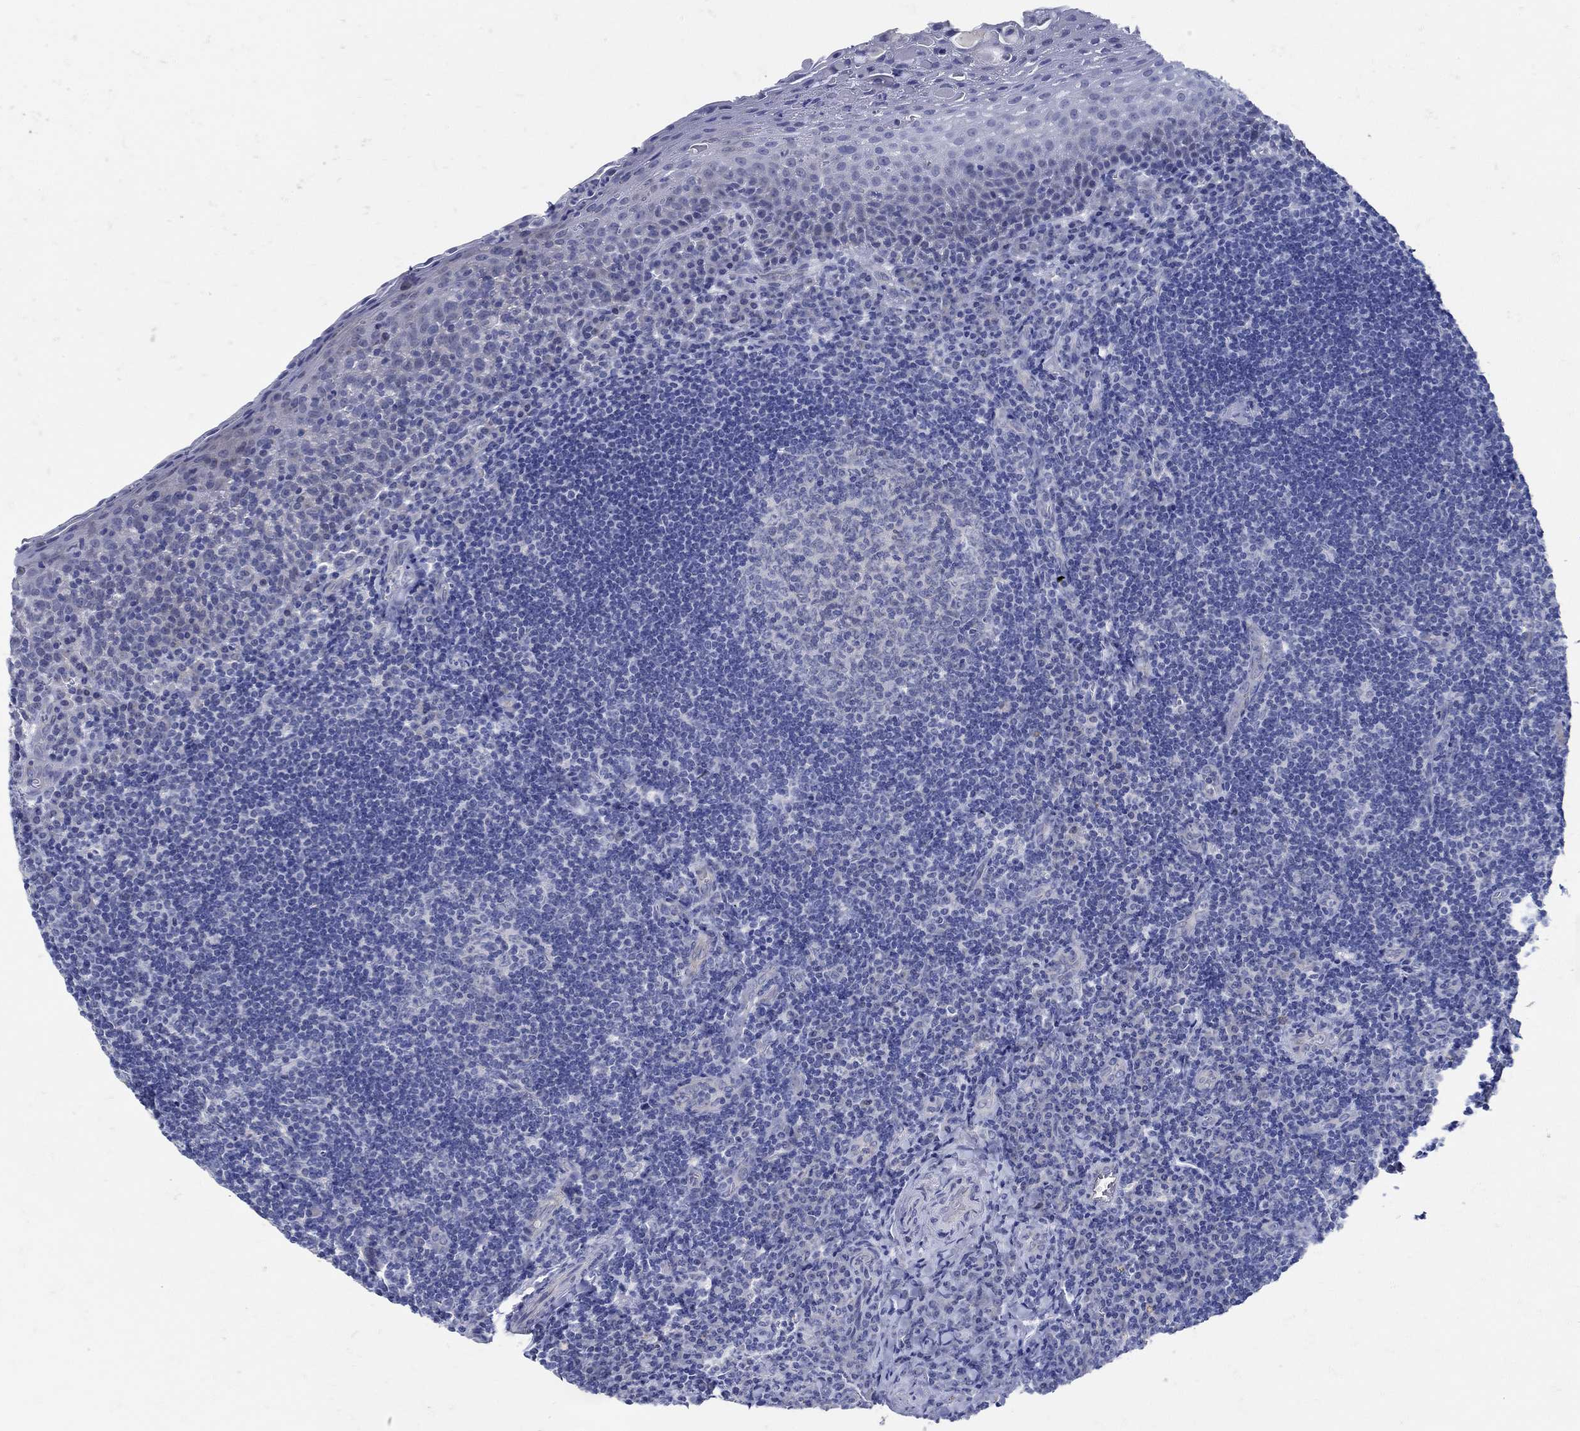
{"staining": {"intensity": "negative", "quantity": "none", "location": "none"}, "tissue": "tonsil", "cell_type": "Germinal center cells", "image_type": "normal", "snomed": [{"axis": "morphology", "description": "Normal tissue, NOS"}, {"axis": "morphology", "description": "Inflammation, NOS"}, {"axis": "topography", "description": "Tonsil"}], "caption": "Germinal center cells show no significant expression in normal tonsil. The staining is performed using DAB (3,3'-diaminobenzidine) brown chromogen with nuclei counter-stained in using hematoxylin.", "gene": "NOS1", "patient": {"sex": "female", "age": 31}}